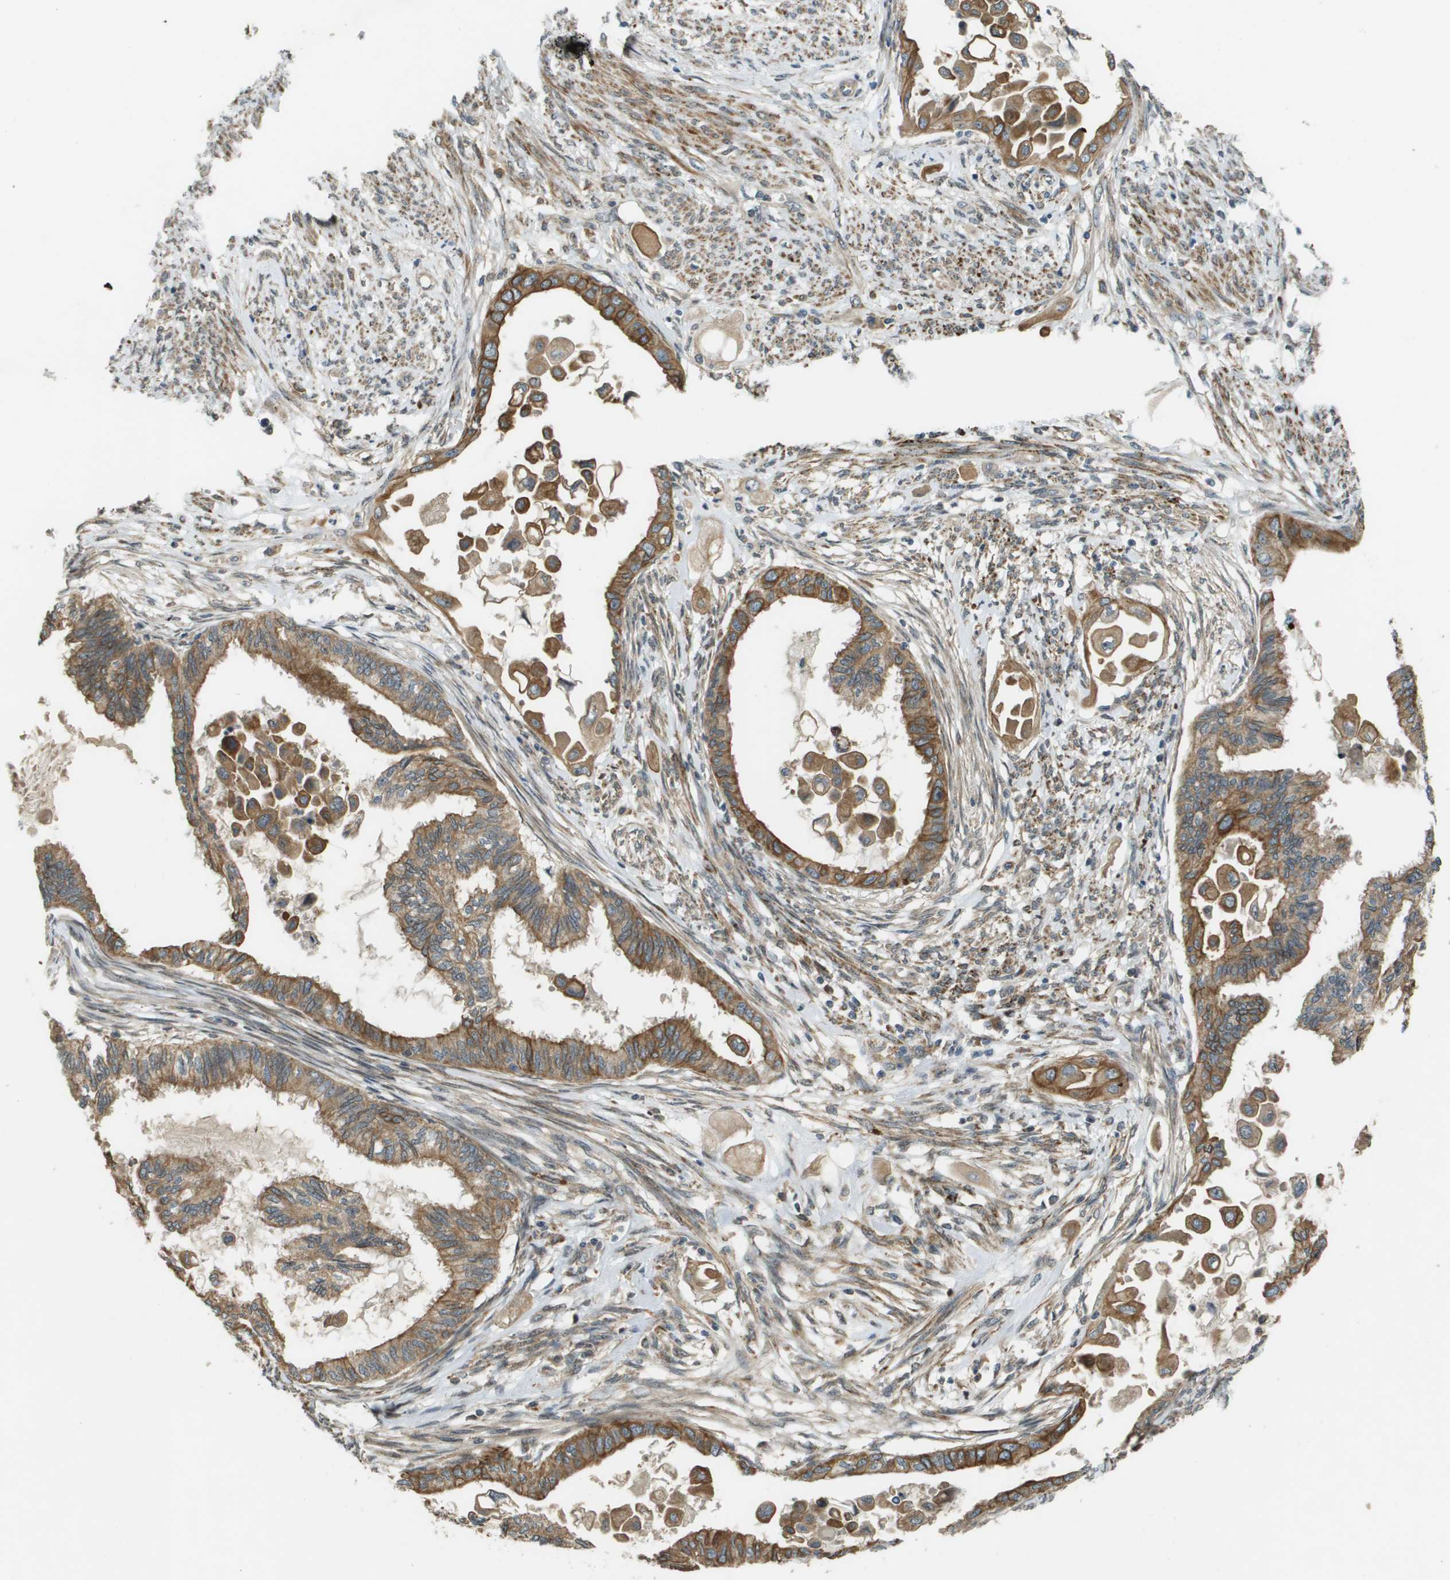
{"staining": {"intensity": "moderate", "quantity": ">75%", "location": "cytoplasmic/membranous"}, "tissue": "cervical cancer", "cell_type": "Tumor cells", "image_type": "cancer", "snomed": [{"axis": "morphology", "description": "Normal tissue, NOS"}, {"axis": "morphology", "description": "Adenocarcinoma, NOS"}, {"axis": "topography", "description": "Cervix"}, {"axis": "topography", "description": "Endometrium"}], "caption": "Immunohistochemical staining of human adenocarcinoma (cervical) shows moderate cytoplasmic/membranous protein positivity in about >75% of tumor cells.", "gene": "CDKN2C", "patient": {"sex": "female", "age": 86}}